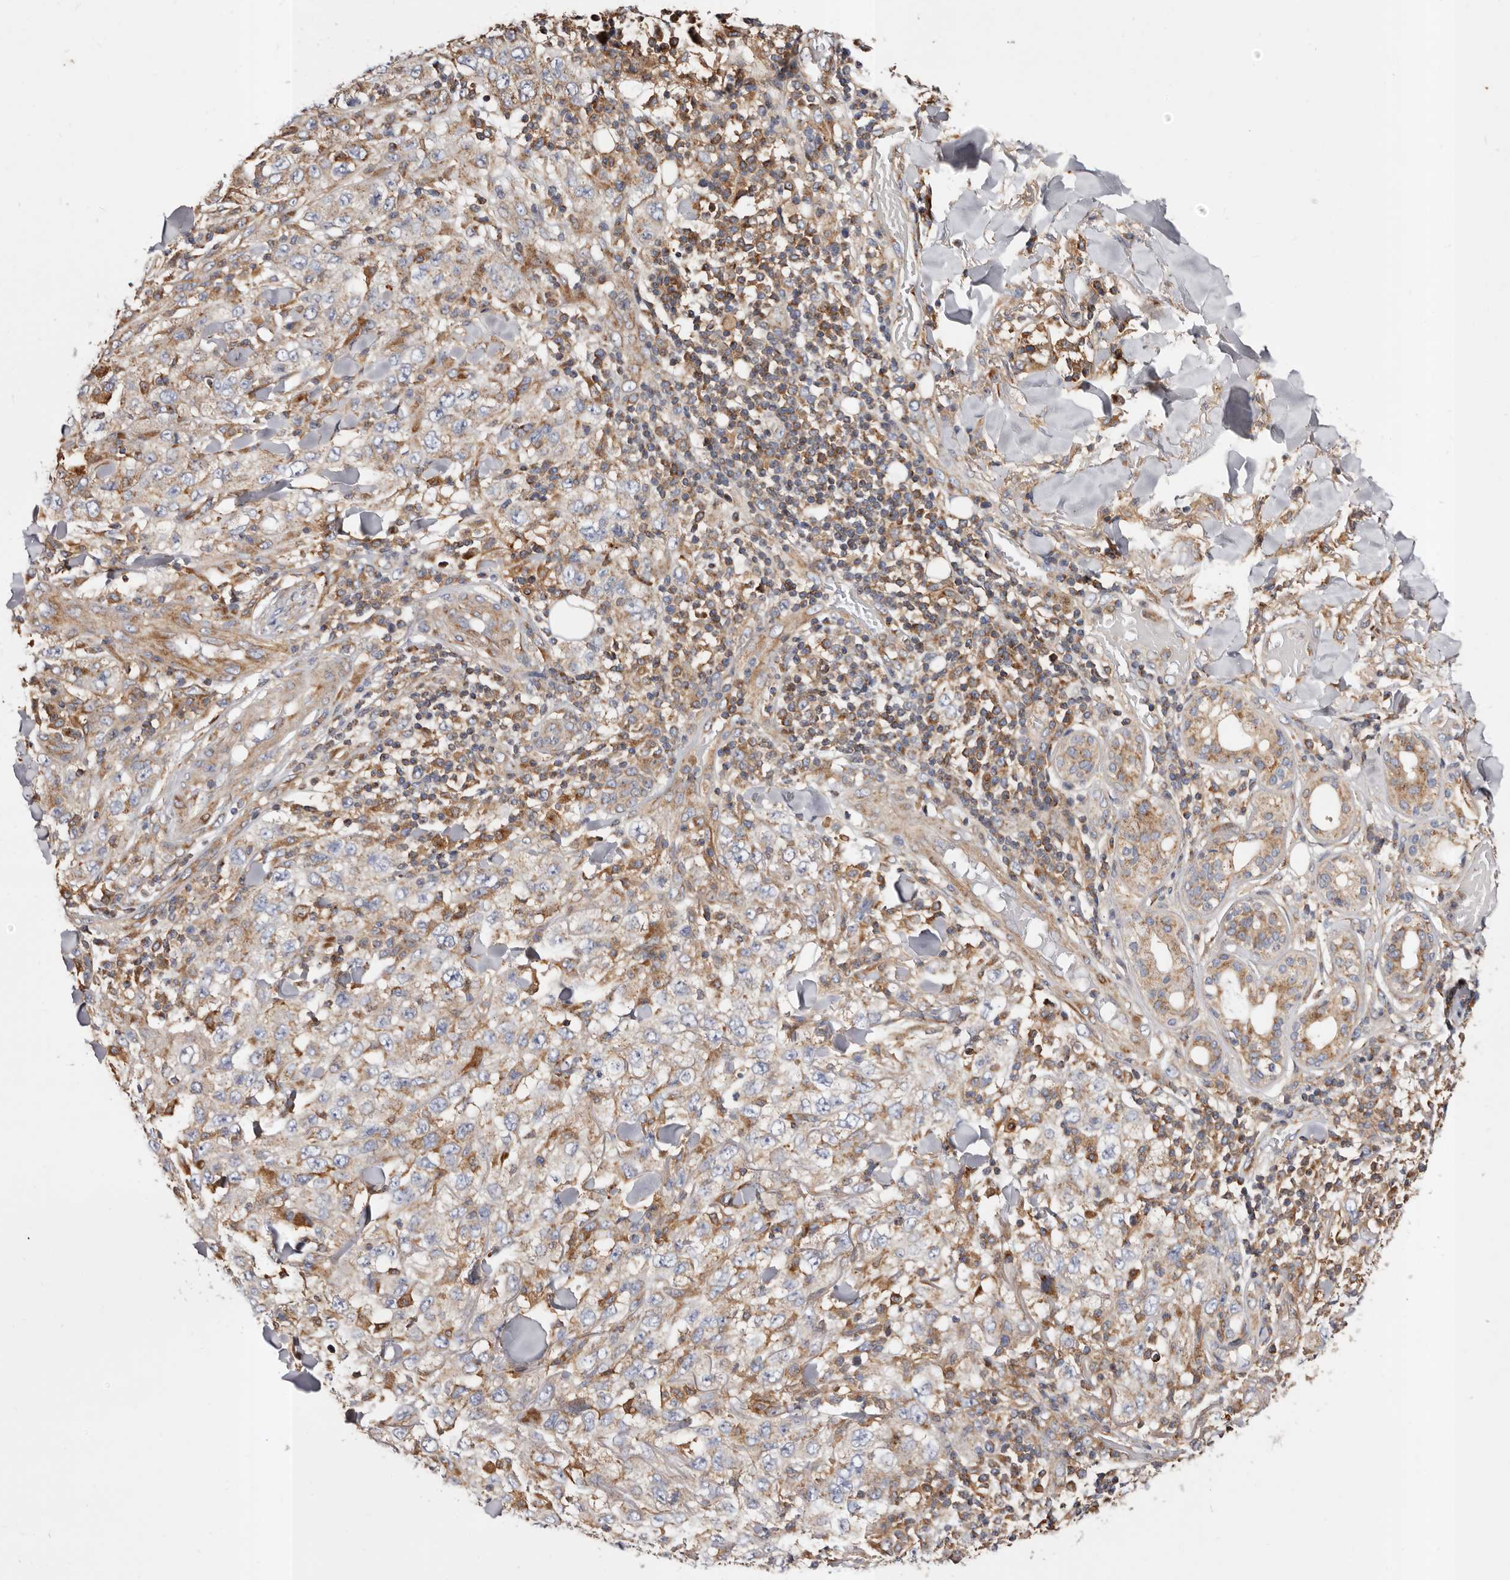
{"staining": {"intensity": "weak", "quantity": "25%-75%", "location": "cytoplasmic/membranous"}, "tissue": "skin cancer", "cell_type": "Tumor cells", "image_type": "cancer", "snomed": [{"axis": "morphology", "description": "Squamous cell carcinoma, NOS"}, {"axis": "topography", "description": "Skin"}], "caption": "Skin cancer tissue demonstrates weak cytoplasmic/membranous expression in about 25%-75% of tumor cells The staining was performed using DAB to visualize the protein expression in brown, while the nuclei were stained in blue with hematoxylin (Magnification: 20x).", "gene": "COQ8B", "patient": {"sex": "female", "age": 88}}